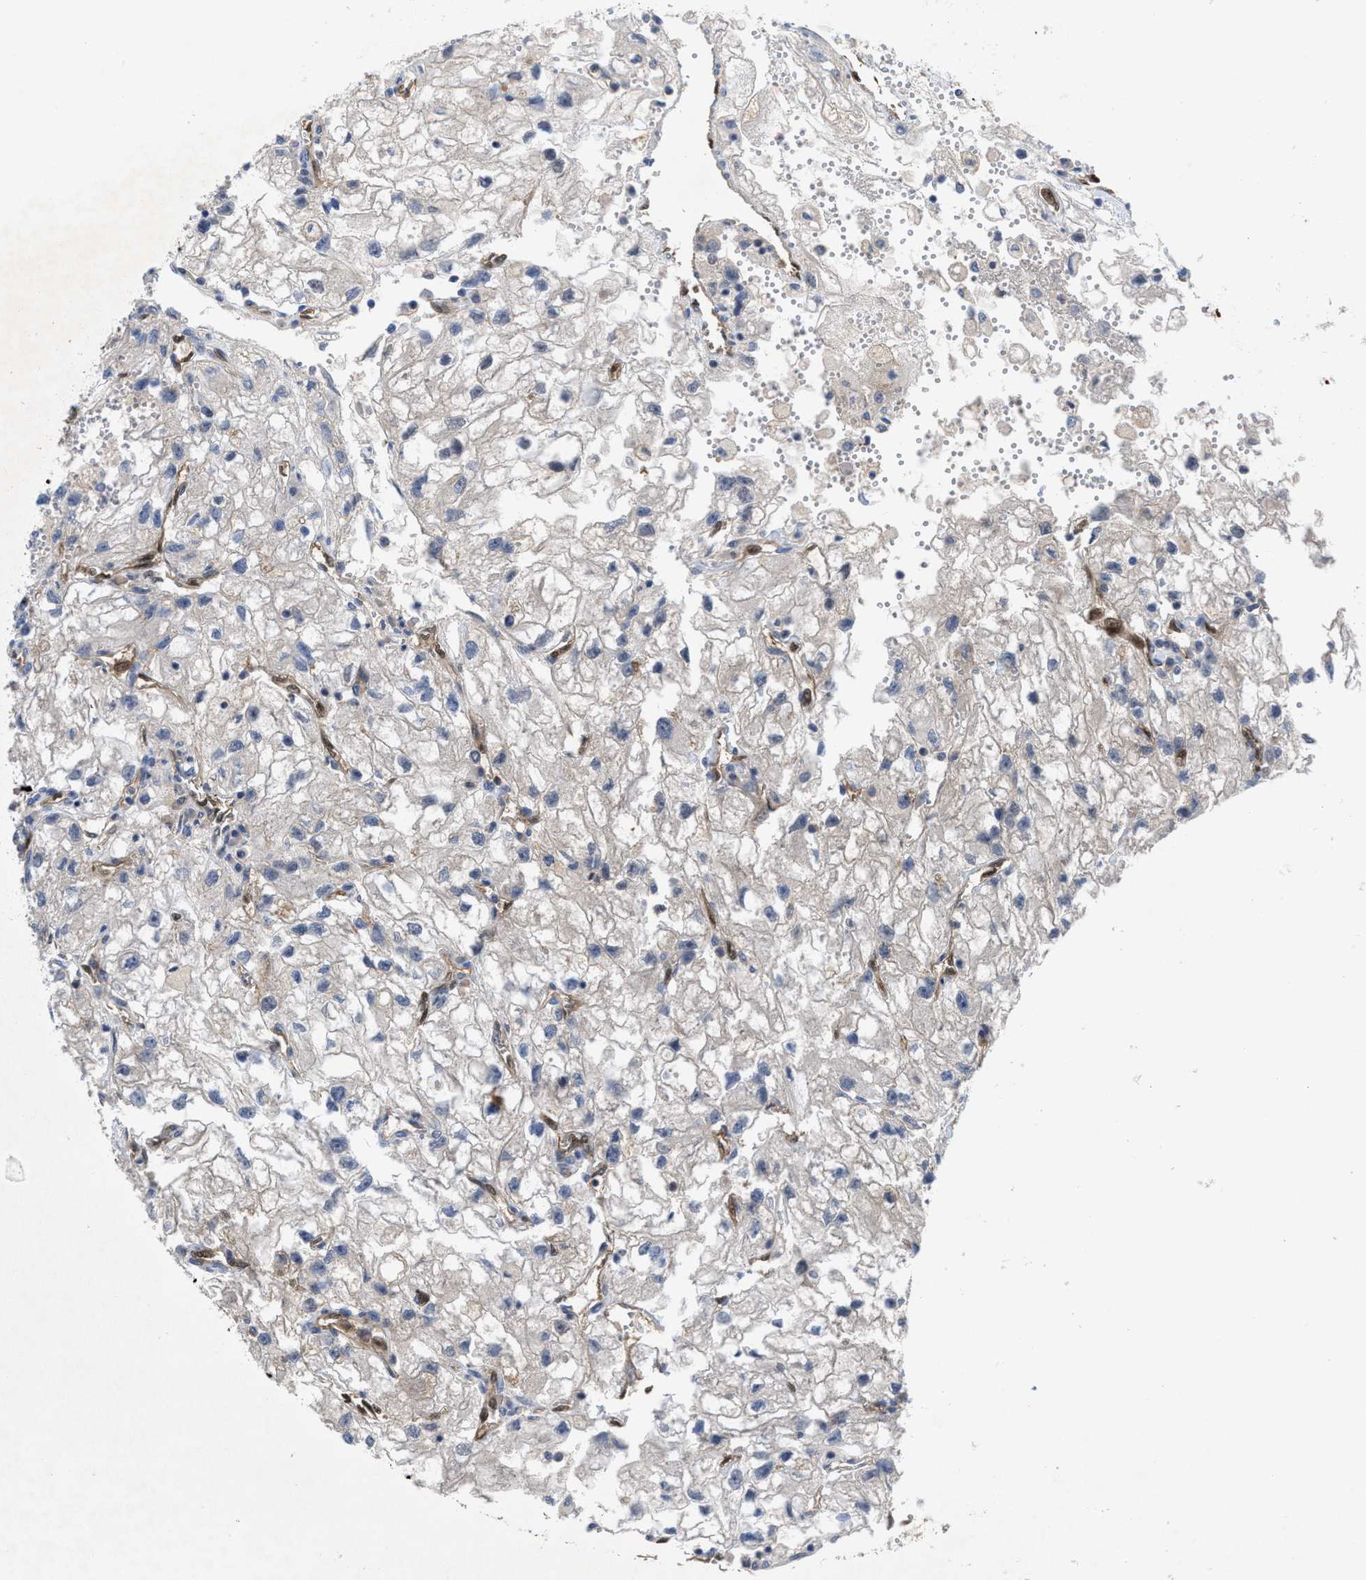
{"staining": {"intensity": "negative", "quantity": "none", "location": "none"}, "tissue": "renal cancer", "cell_type": "Tumor cells", "image_type": "cancer", "snomed": [{"axis": "morphology", "description": "Adenocarcinoma, NOS"}, {"axis": "topography", "description": "Kidney"}], "caption": "IHC of renal adenocarcinoma demonstrates no staining in tumor cells.", "gene": "LDAF1", "patient": {"sex": "female", "age": 70}}